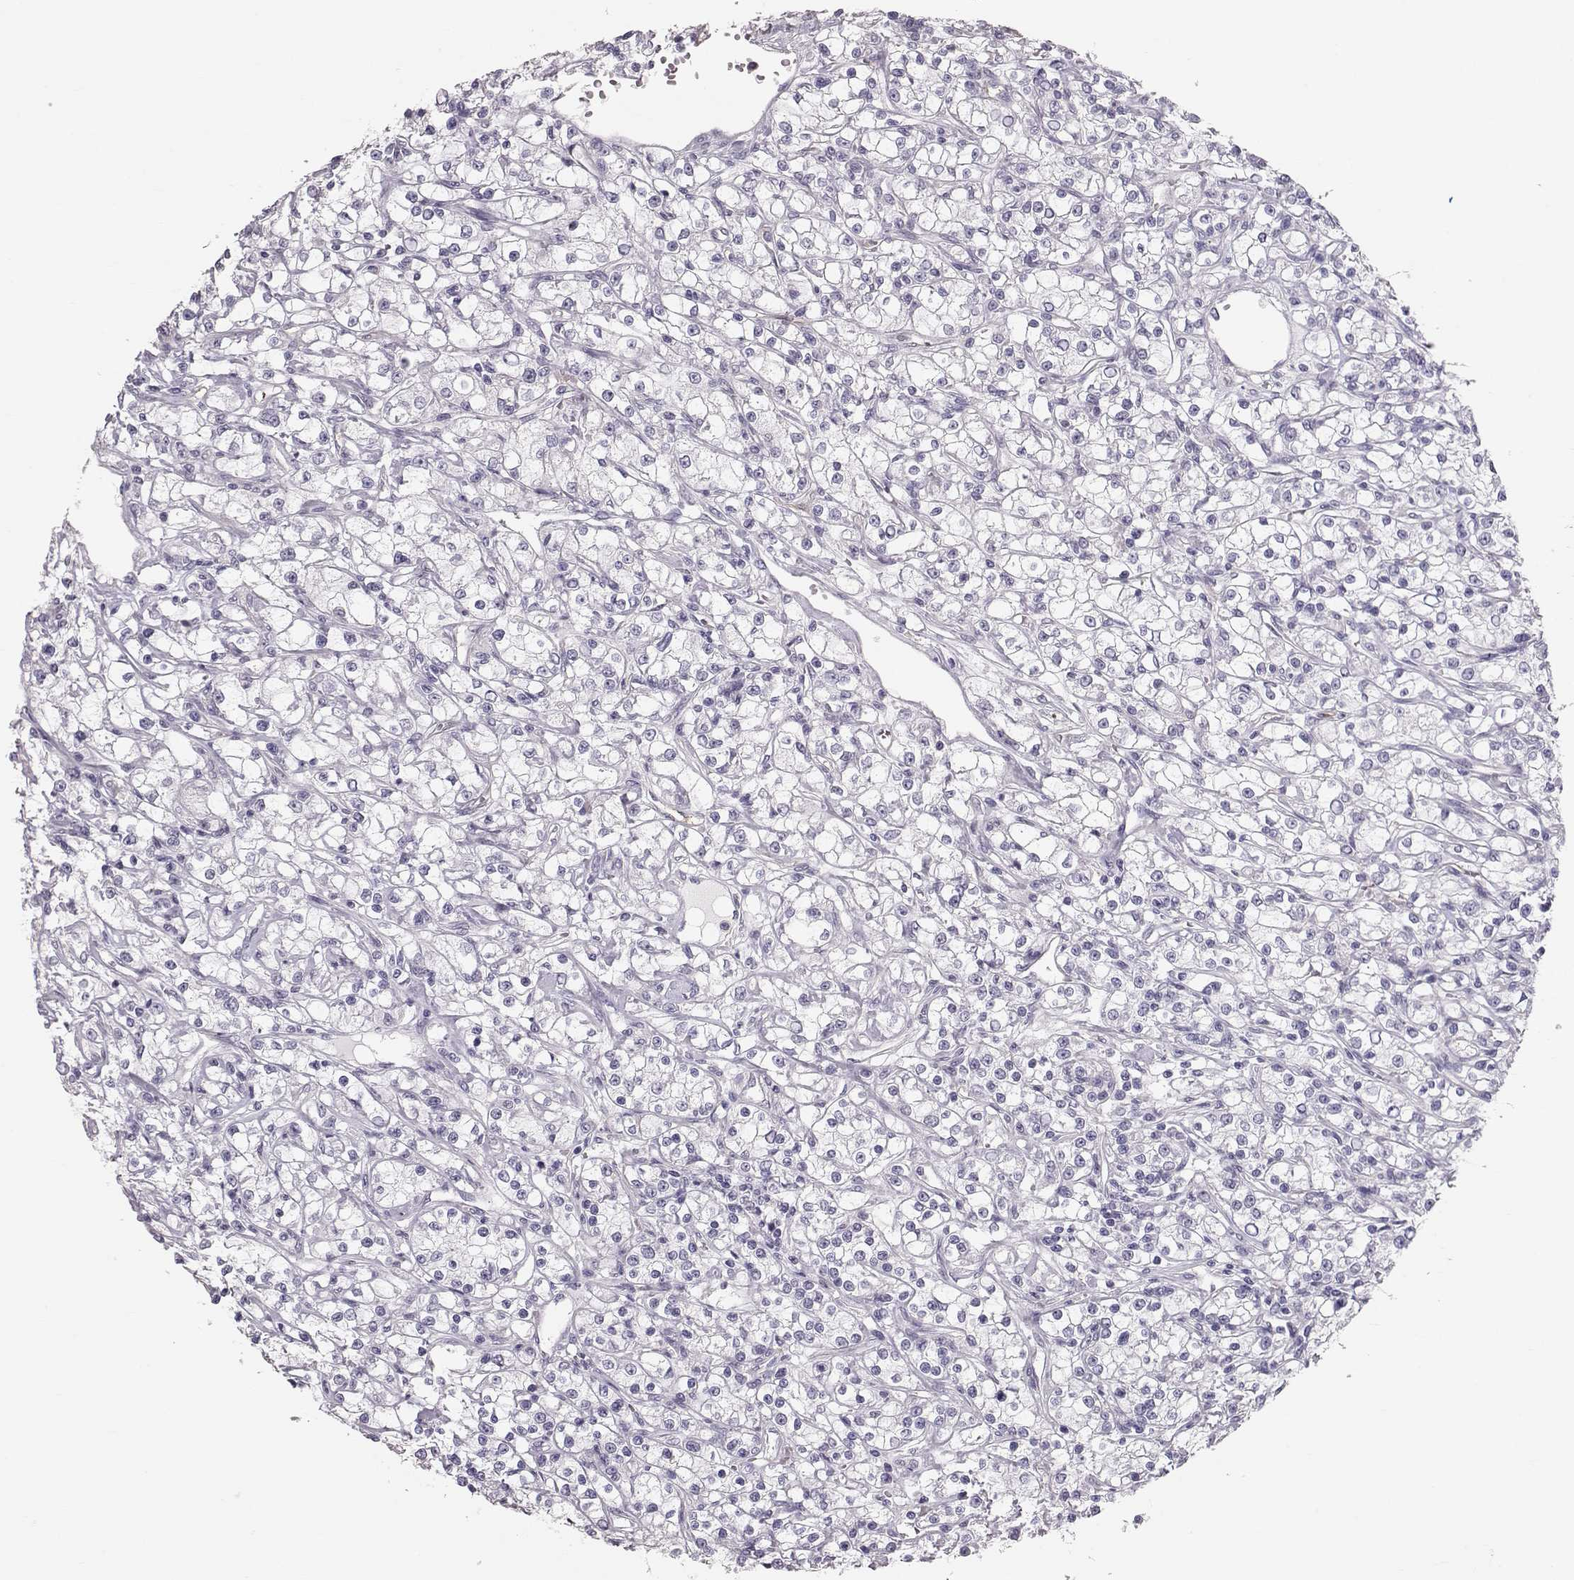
{"staining": {"intensity": "negative", "quantity": "none", "location": "none"}, "tissue": "renal cancer", "cell_type": "Tumor cells", "image_type": "cancer", "snomed": [{"axis": "morphology", "description": "Adenocarcinoma, NOS"}, {"axis": "topography", "description": "Kidney"}], "caption": "A high-resolution photomicrograph shows immunohistochemistry (IHC) staining of adenocarcinoma (renal), which exhibits no significant positivity in tumor cells.", "gene": "POU1F1", "patient": {"sex": "female", "age": 59}}